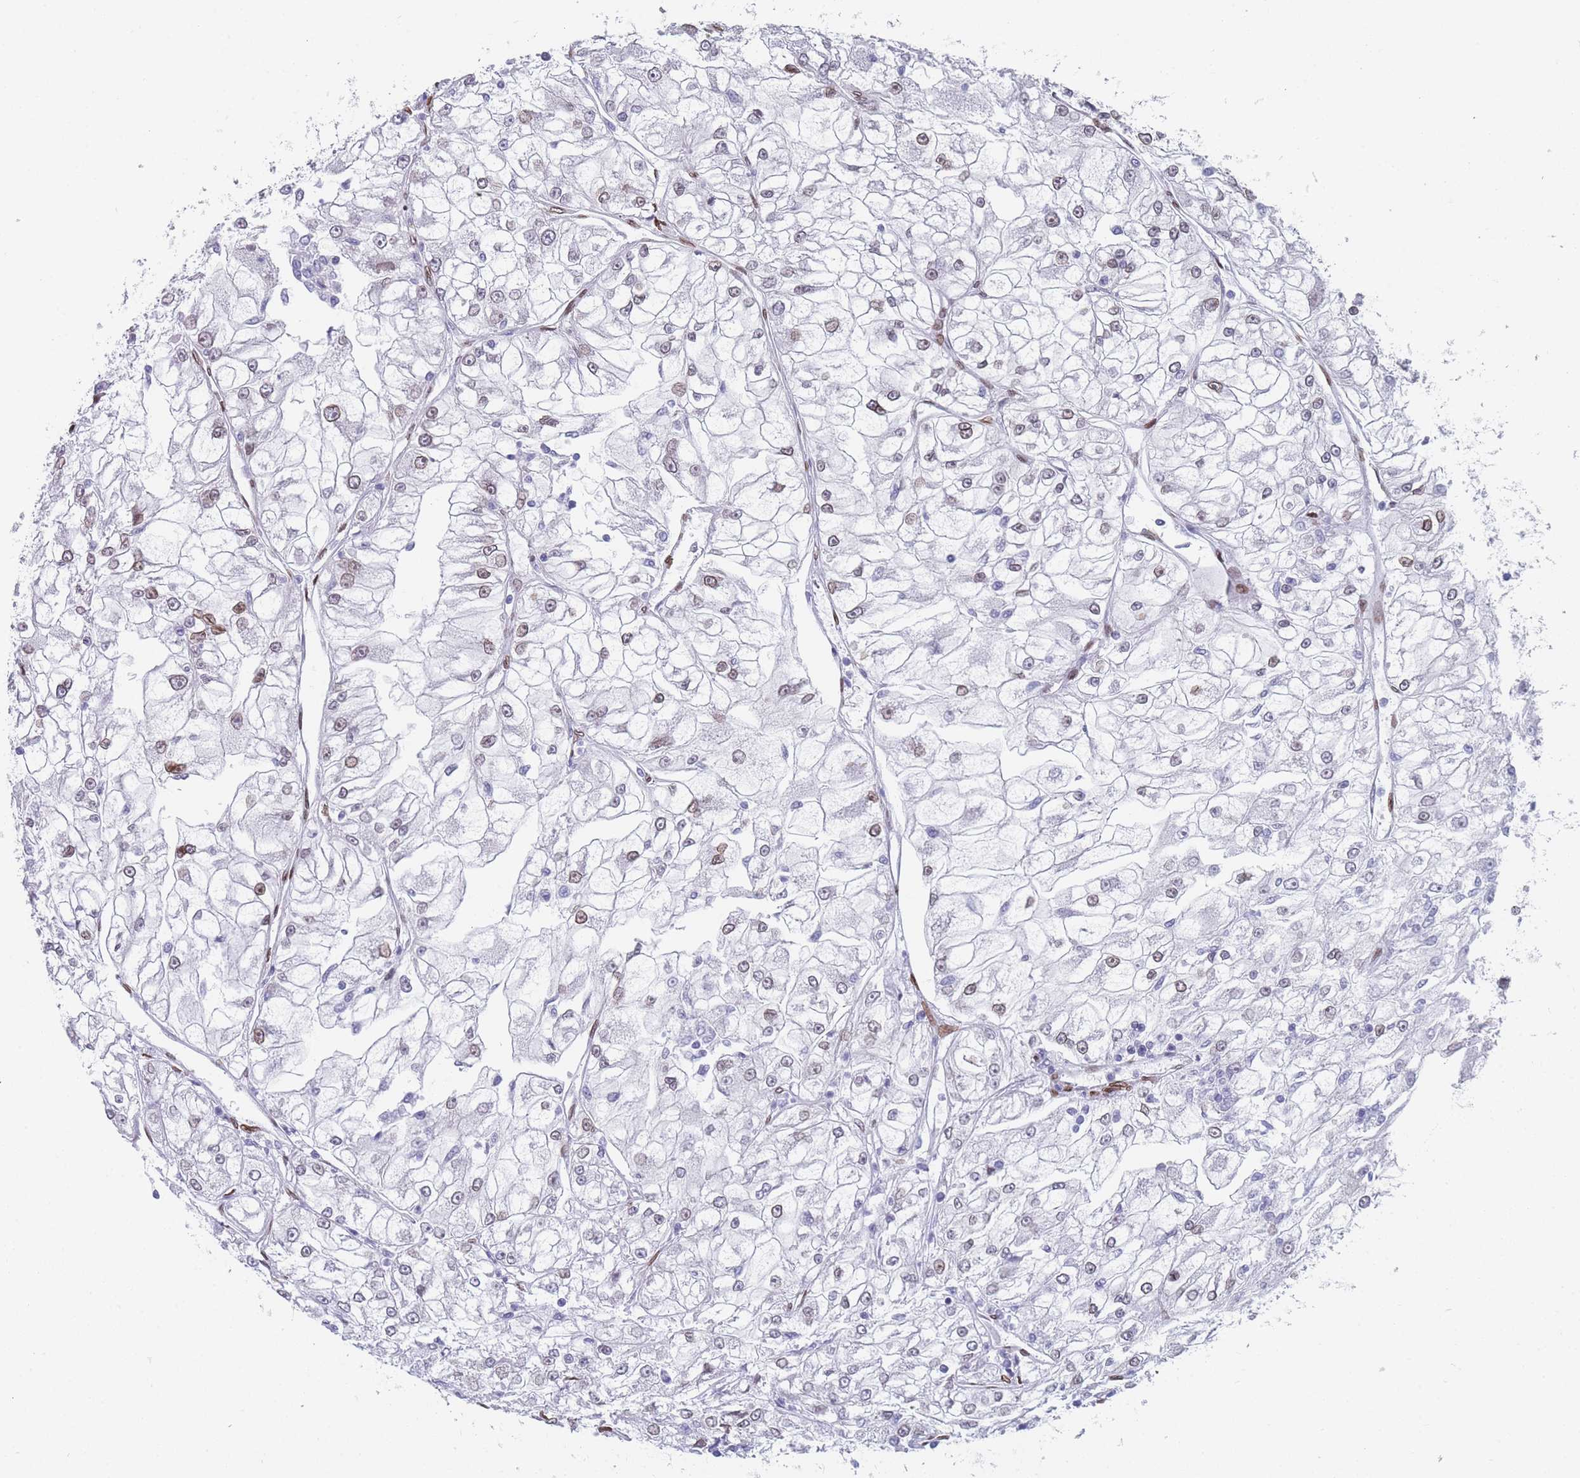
{"staining": {"intensity": "weak", "quantity": "<25%", "location": "cytoplasmic/membranous,nuclear"}, "tissue": "renal cancer", "cell_type": "Tumor cells", "image_type": "cancer", "snomed": [{"axis": "morphology", "description": "Adenocarcinoma, NOS"}, {"axis": "topography", "description": "Kidney"}], "caption": "Immunohistochemical staining of human renal adenocarcinoma displays no significant staining in tumor cells.", "gene": "ZBTB1", "patient": {"sex": "female", "age": 72}}